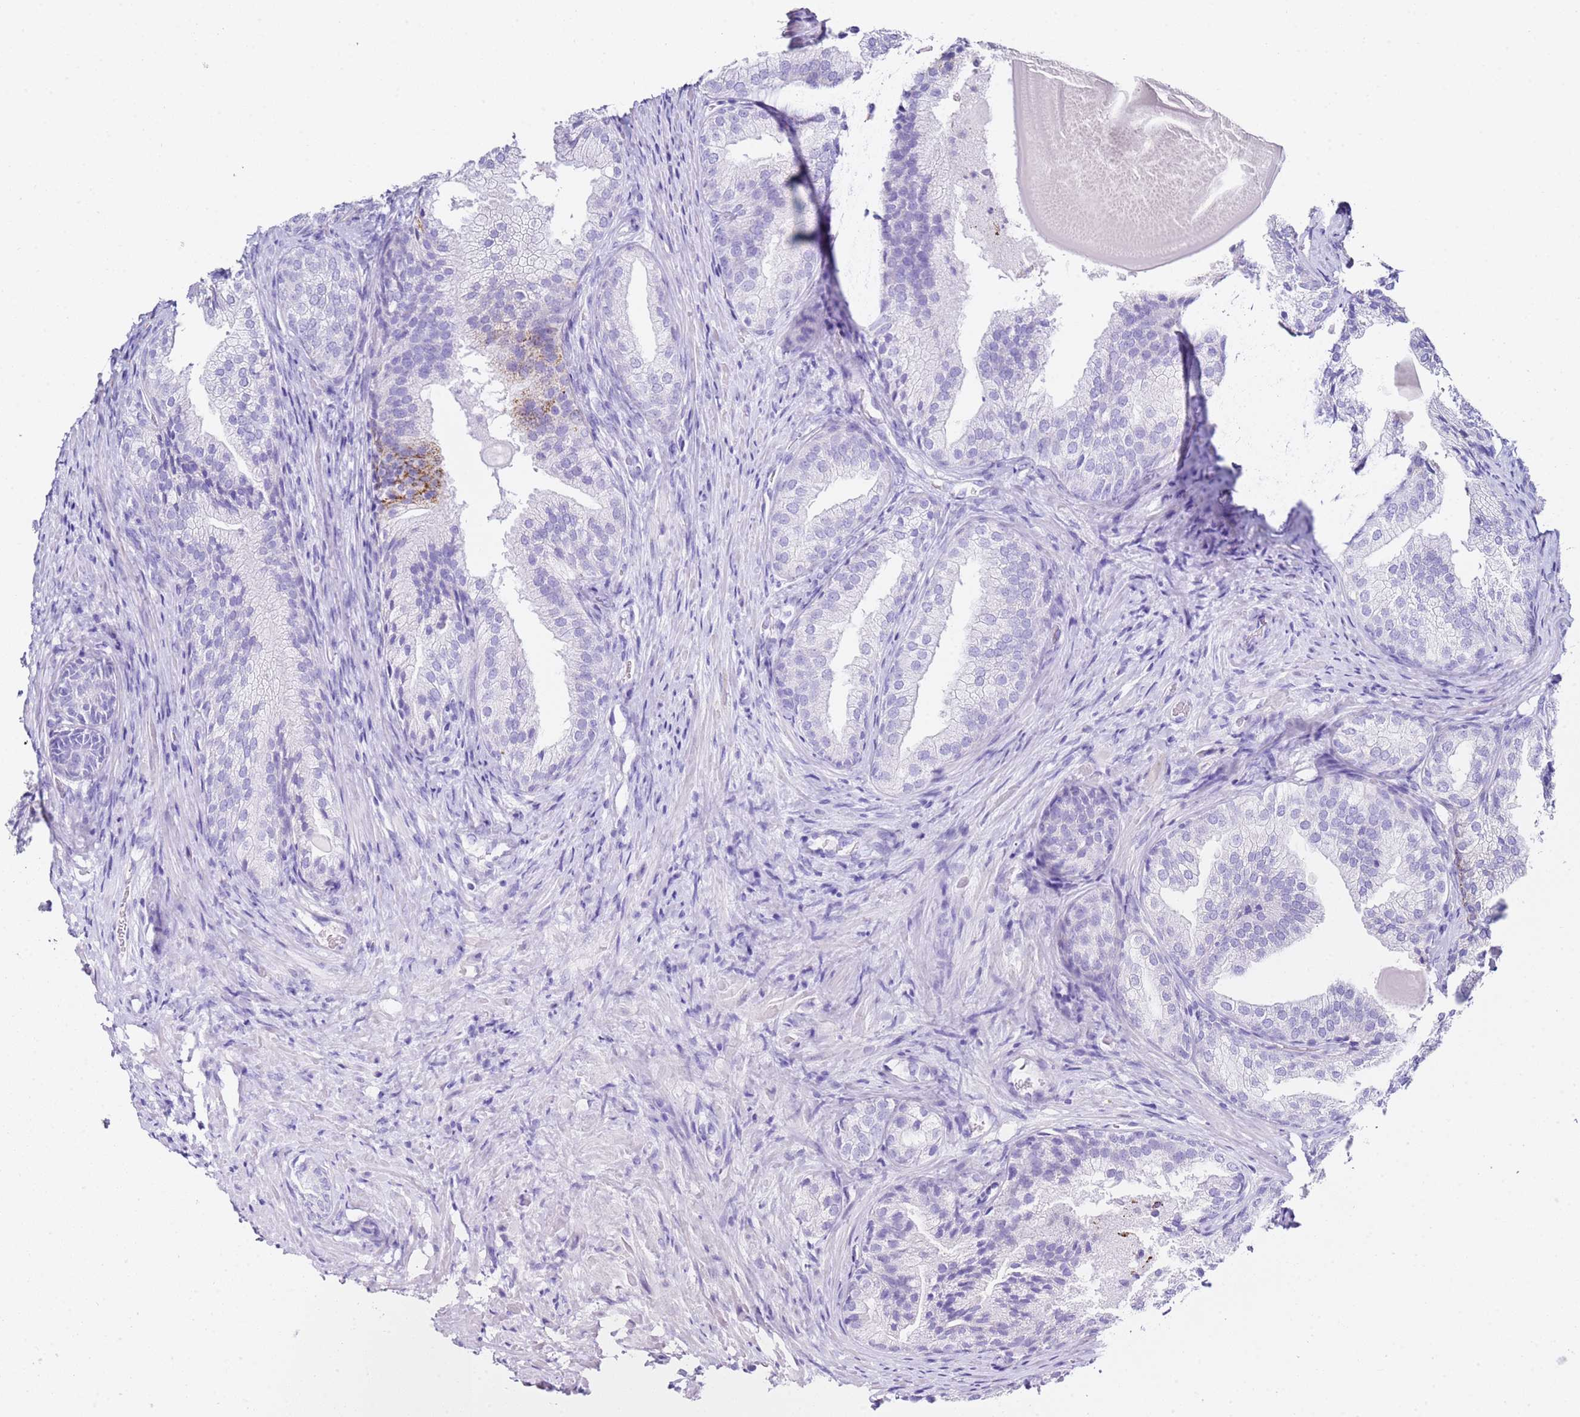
{"staining": {"intensity": "moderate", "quantity": "<25%", "location": "cytoplasmic/membranous"}, "tissue": "prostate cancer", "cell_type": "Tumor cells", "image_type": "cancer", "snomed": [{"axis": "morphology", "description": "Adenocarcinoma, Low grade"}, {"axis": "topography", "description": "Prostate"}], "caption": "Human adenocarcinoma (low-grade) (prostate) stained with a protein marker reveals moderate staining in tumor cells.", "gene": "PTBP2", "patient": {"sex": "male", "age": 68}}